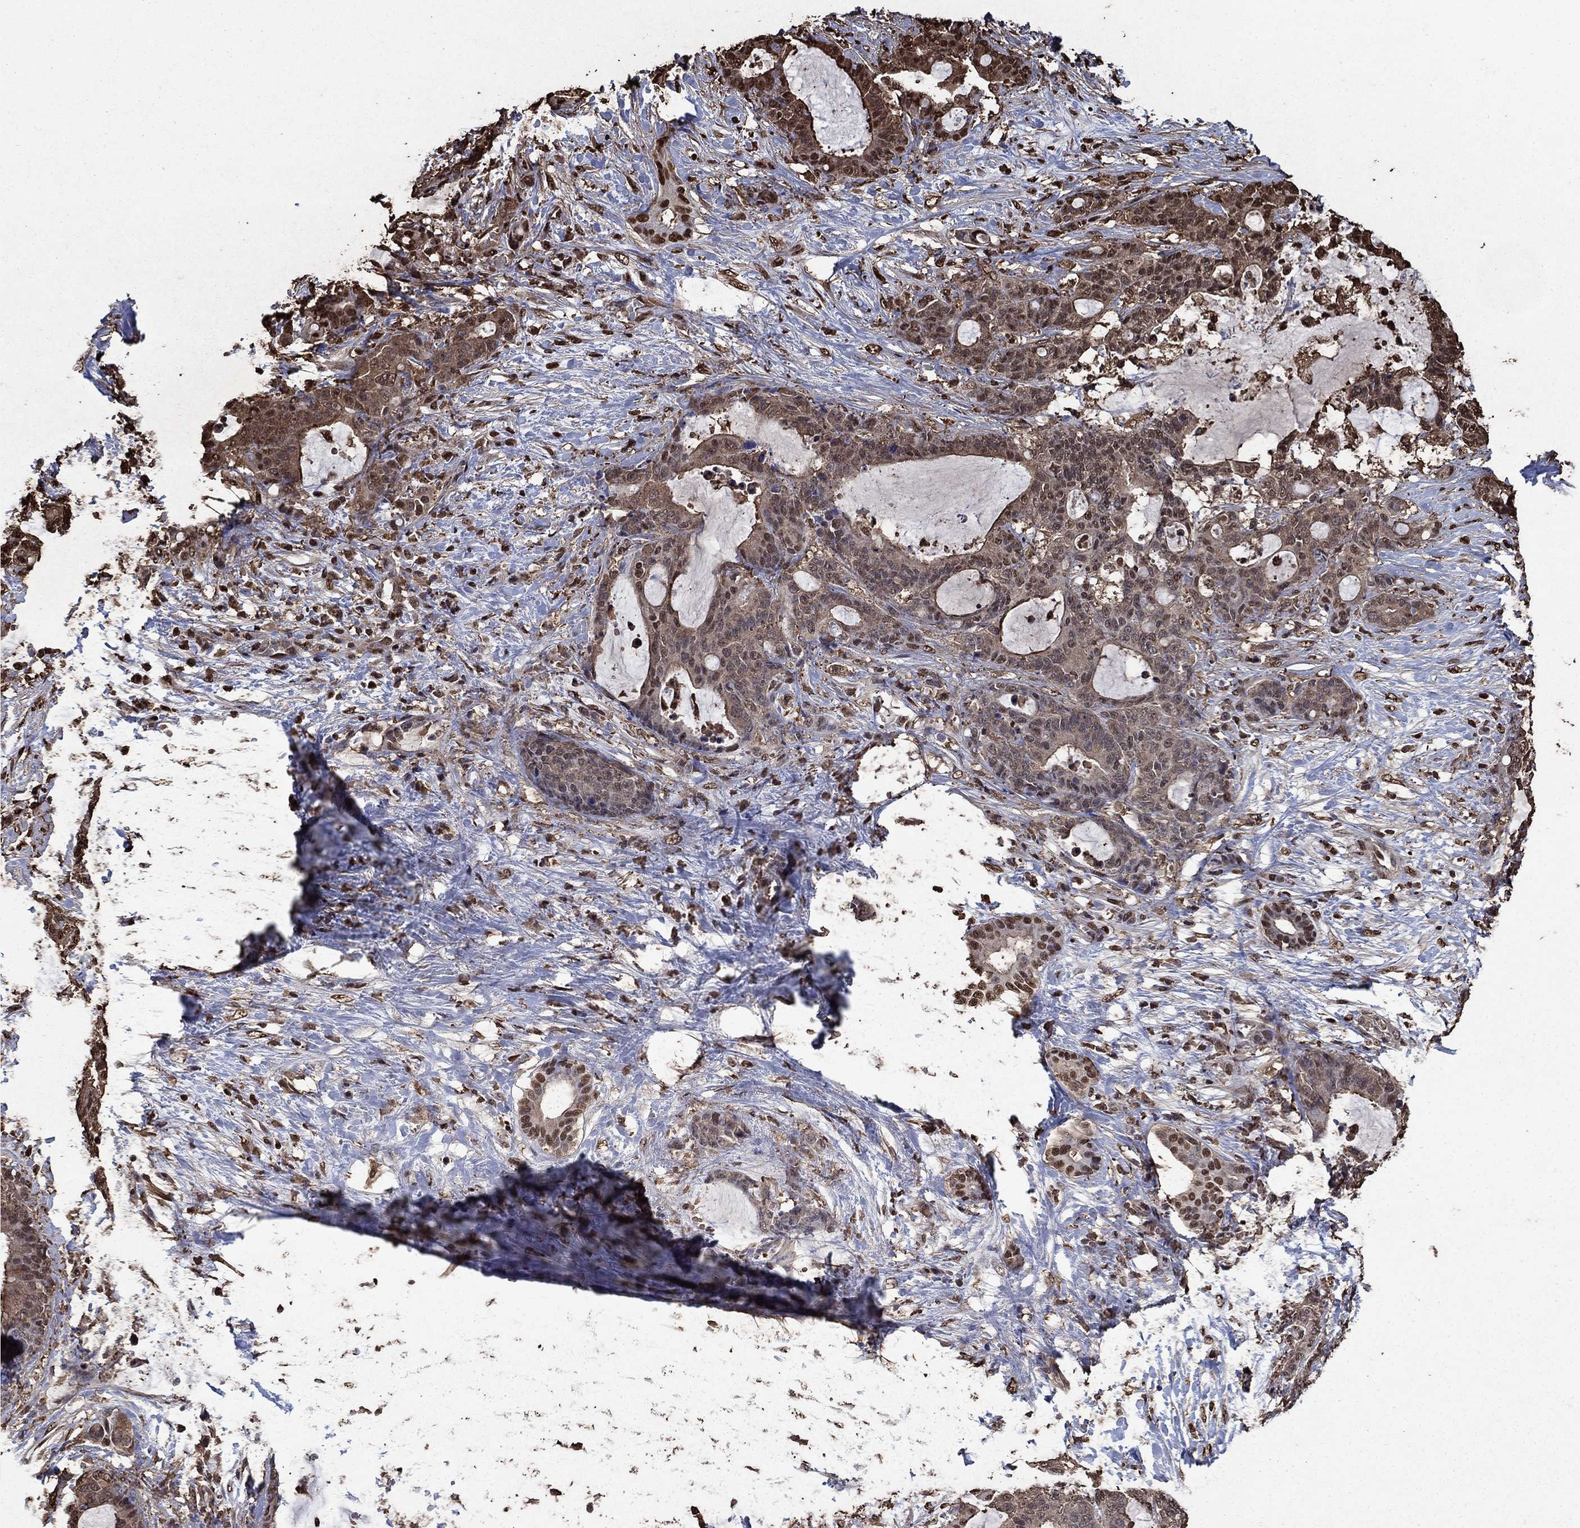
{"staining": {"intensity": "moderate", "quantity": "<25%", "location": "nuclear"}, "tissue": "liver cancer", "cell_type": "Tumor cells", "image_type": "cancer", "snomed": [{"axis": "morphology", "description": "Cholangiocarcinoma"}, {"axis": "topography", "description": "Liver"}], "caption": "A brown stain labels moderate nuclear staining of a protein in human liver cancer tumor cells.", "gene": "GAPDH", "patient": {"sex": "female", "age": 73}}